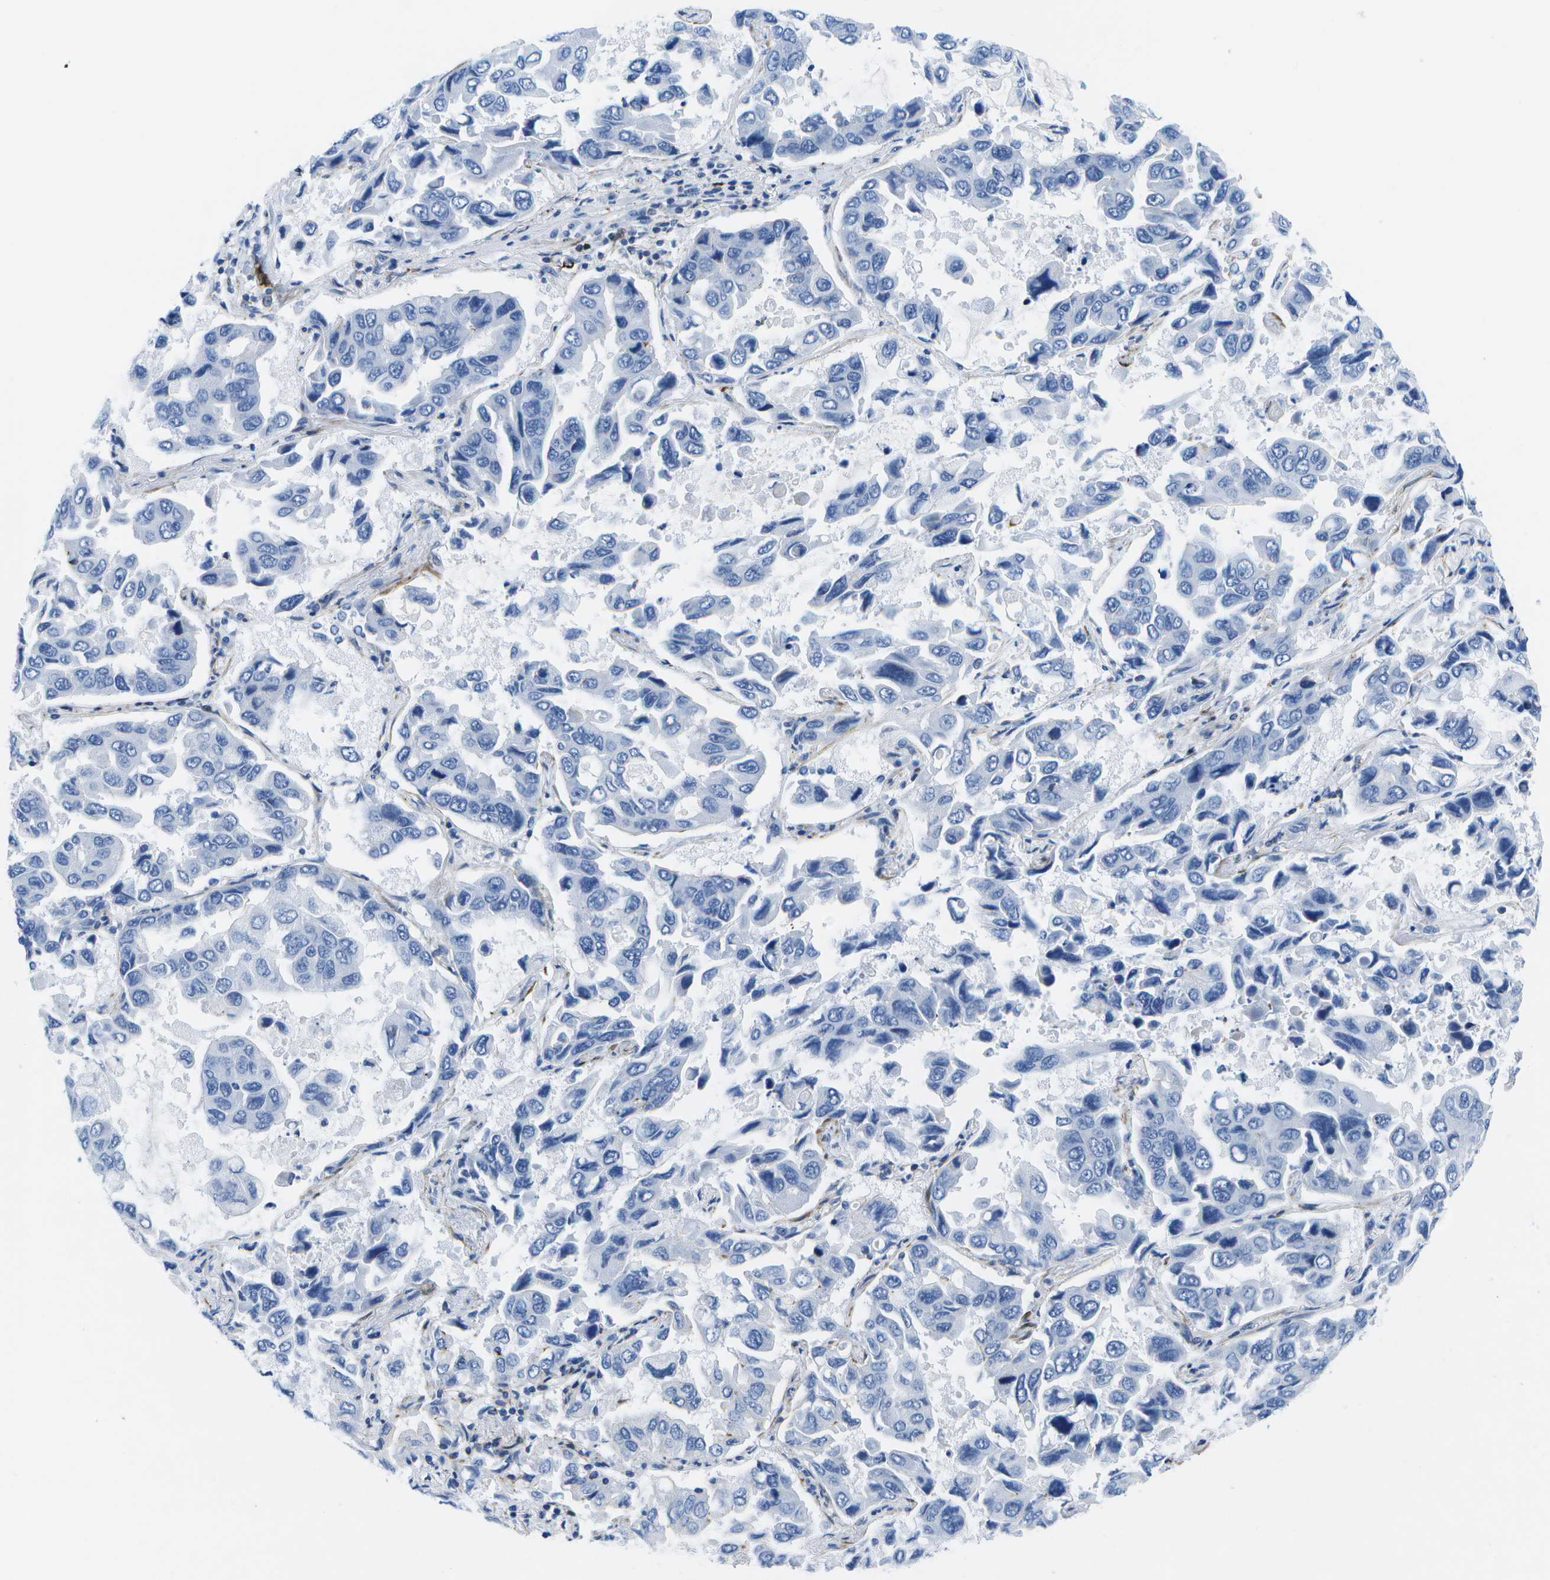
{"staining": {"intensity": "negative", "quantity": "none", "location": "none"}, "tissue": "lung cancer", "cell_type": "Tumor cells", "image_type": "cancer", "snomed": [{"axis": "morphology", "description": "Adenocarcinoma, NOS"}, {"axis": "topography", "description": "Lung"}], "caption": "This micrograph is of adenocarcinoma (lung) stained with immunohistochemistry to label a protein in brown with the nuclei are counter-stained blue. There is no expression in tumor cells.", "gene": "ADGRG6", "patient": {"sex": "male", "age": 64}}